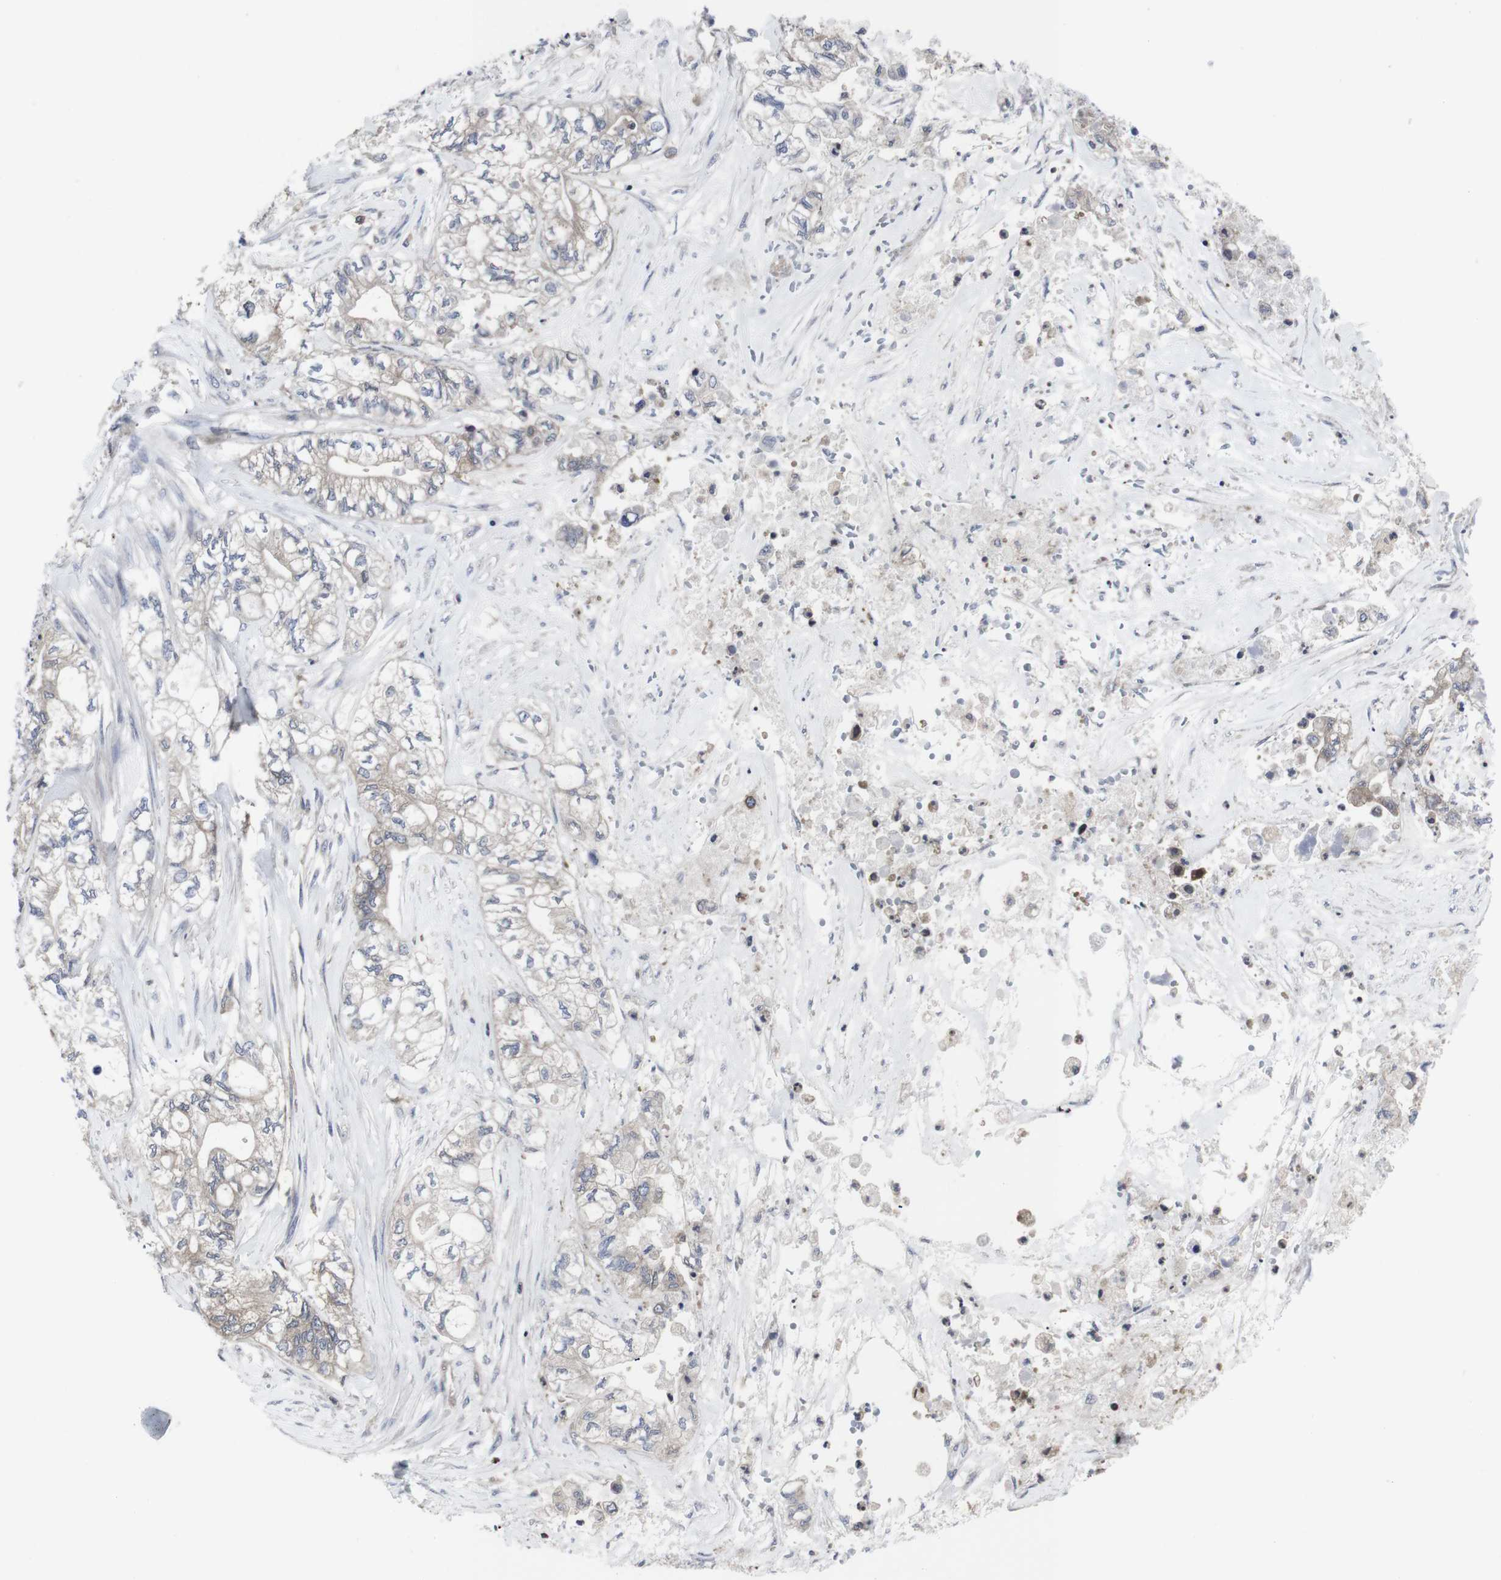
{"staining": {"intensity": "weak", "quantity": "25%-75%", "location": "cytoplasmic/membranous"}, "tissue": "pancreatic cancer", "cell_type": "Tumor cells", "image_type": "cancer", "snomed": [{"axis": "morphology", "description": "Adenocarcinoma, NOS"}, {"axis": "topography", "description": "Pancreas"}], "caption": "Immunohistochemical staining of human adenocarcinoma (pancreatic) reveals low levels of weak cytoplasmic/membranous protein staining in about 25%-75% of tumor cells.", "gene": "HPRT1", "patient": {"sex": "male", "age": 79}}